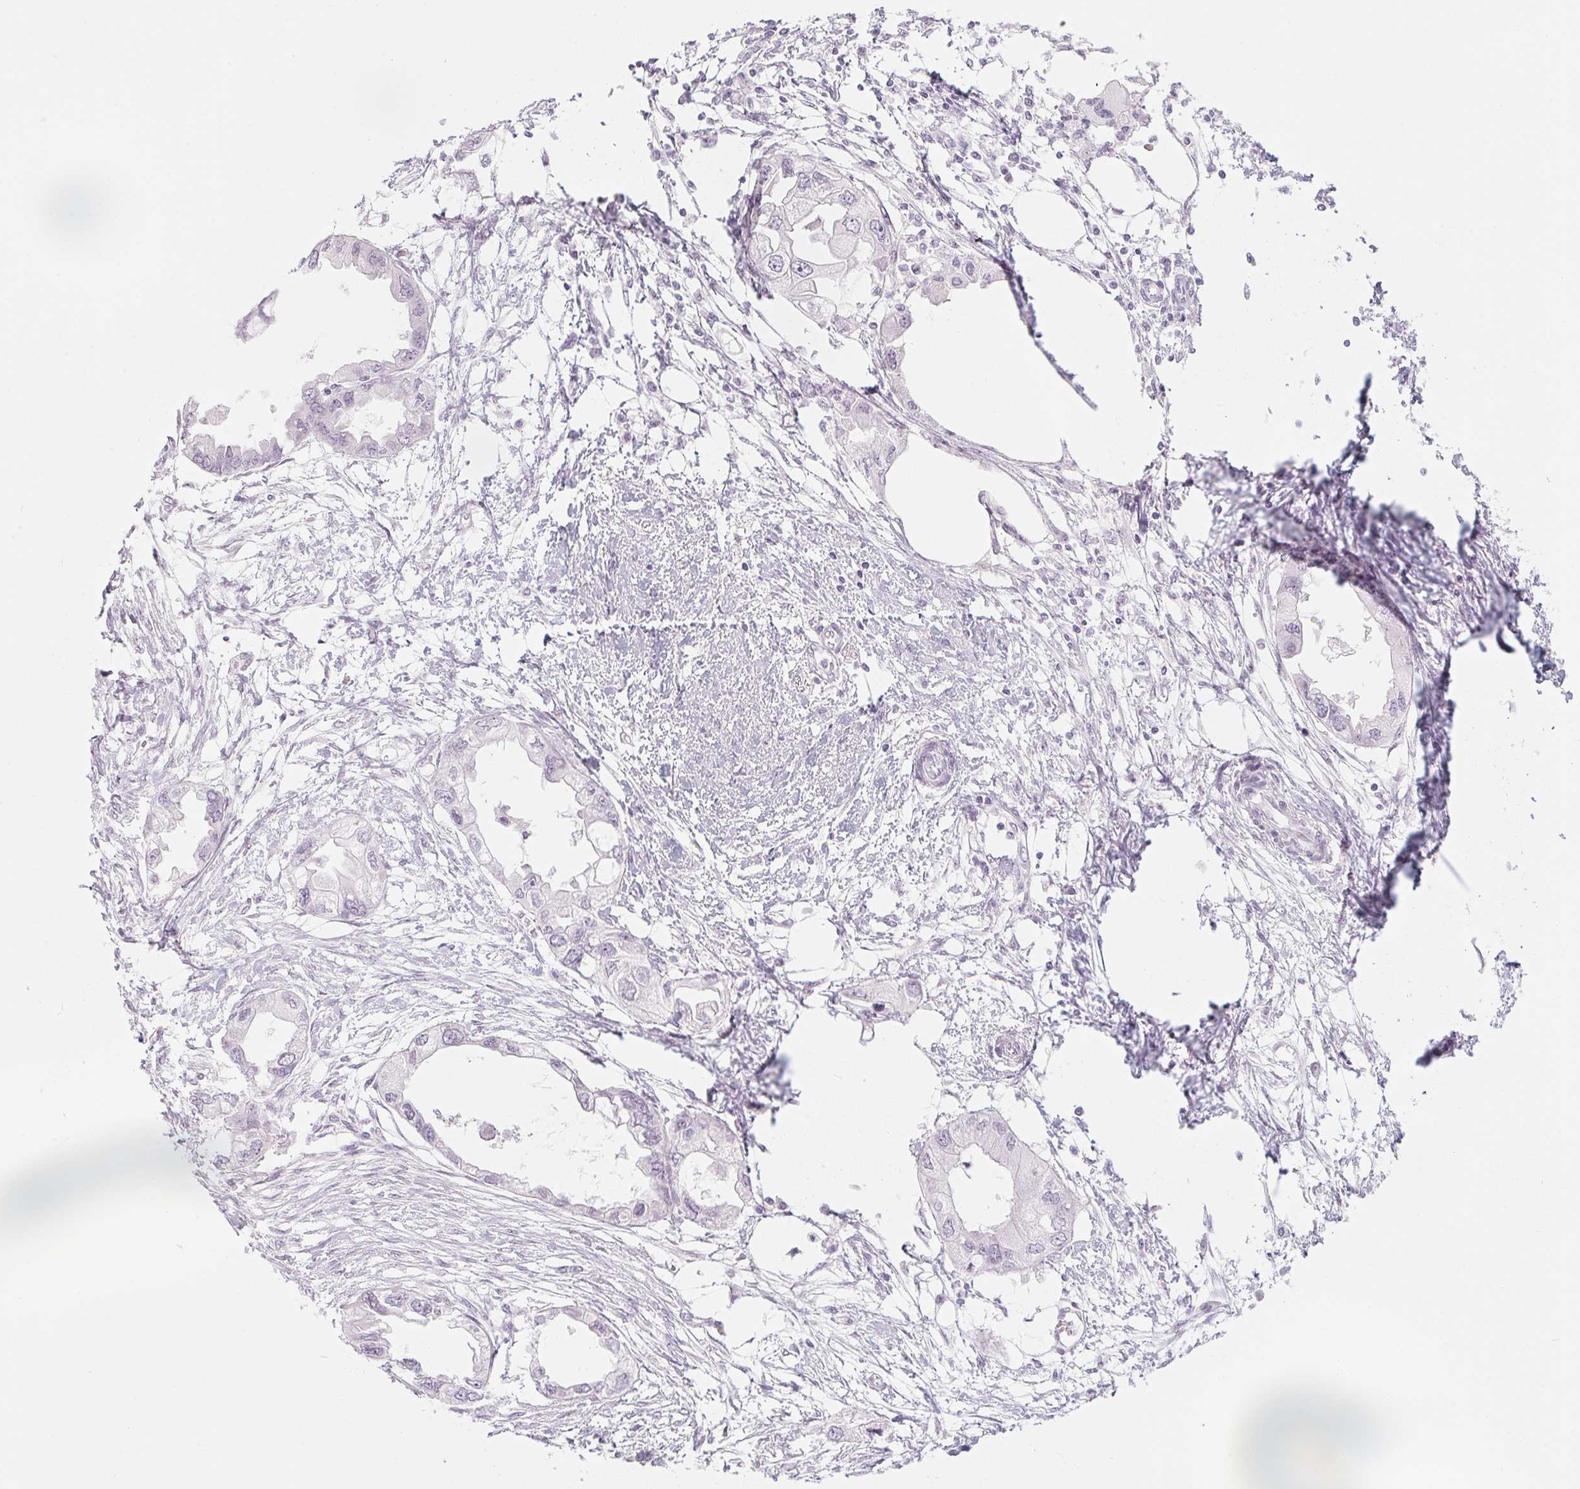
{"staining": {"intensity": "negative", "quantity": "none", "location": "none"}, "tissue": "endometrial cancer", "cell_type": "Tumor cells", "image_type": "cancer", "snomed": [{"axis": "morphology", "description": "Adenocarcinoma, NOS"}, {"axis": "morphology", "description": "Adenocarcinoma, metastatic, NOS"}, {"axis": "topography", "description": "Adipose tissue"}, {"axis": "topography", "description": "Endometrium"}], "caption": "Tumor cells are negative for brown protein staining in endometrial cancer.", "gene": "KCNQ2", "patient": {"sex": "female", "age": 67}}